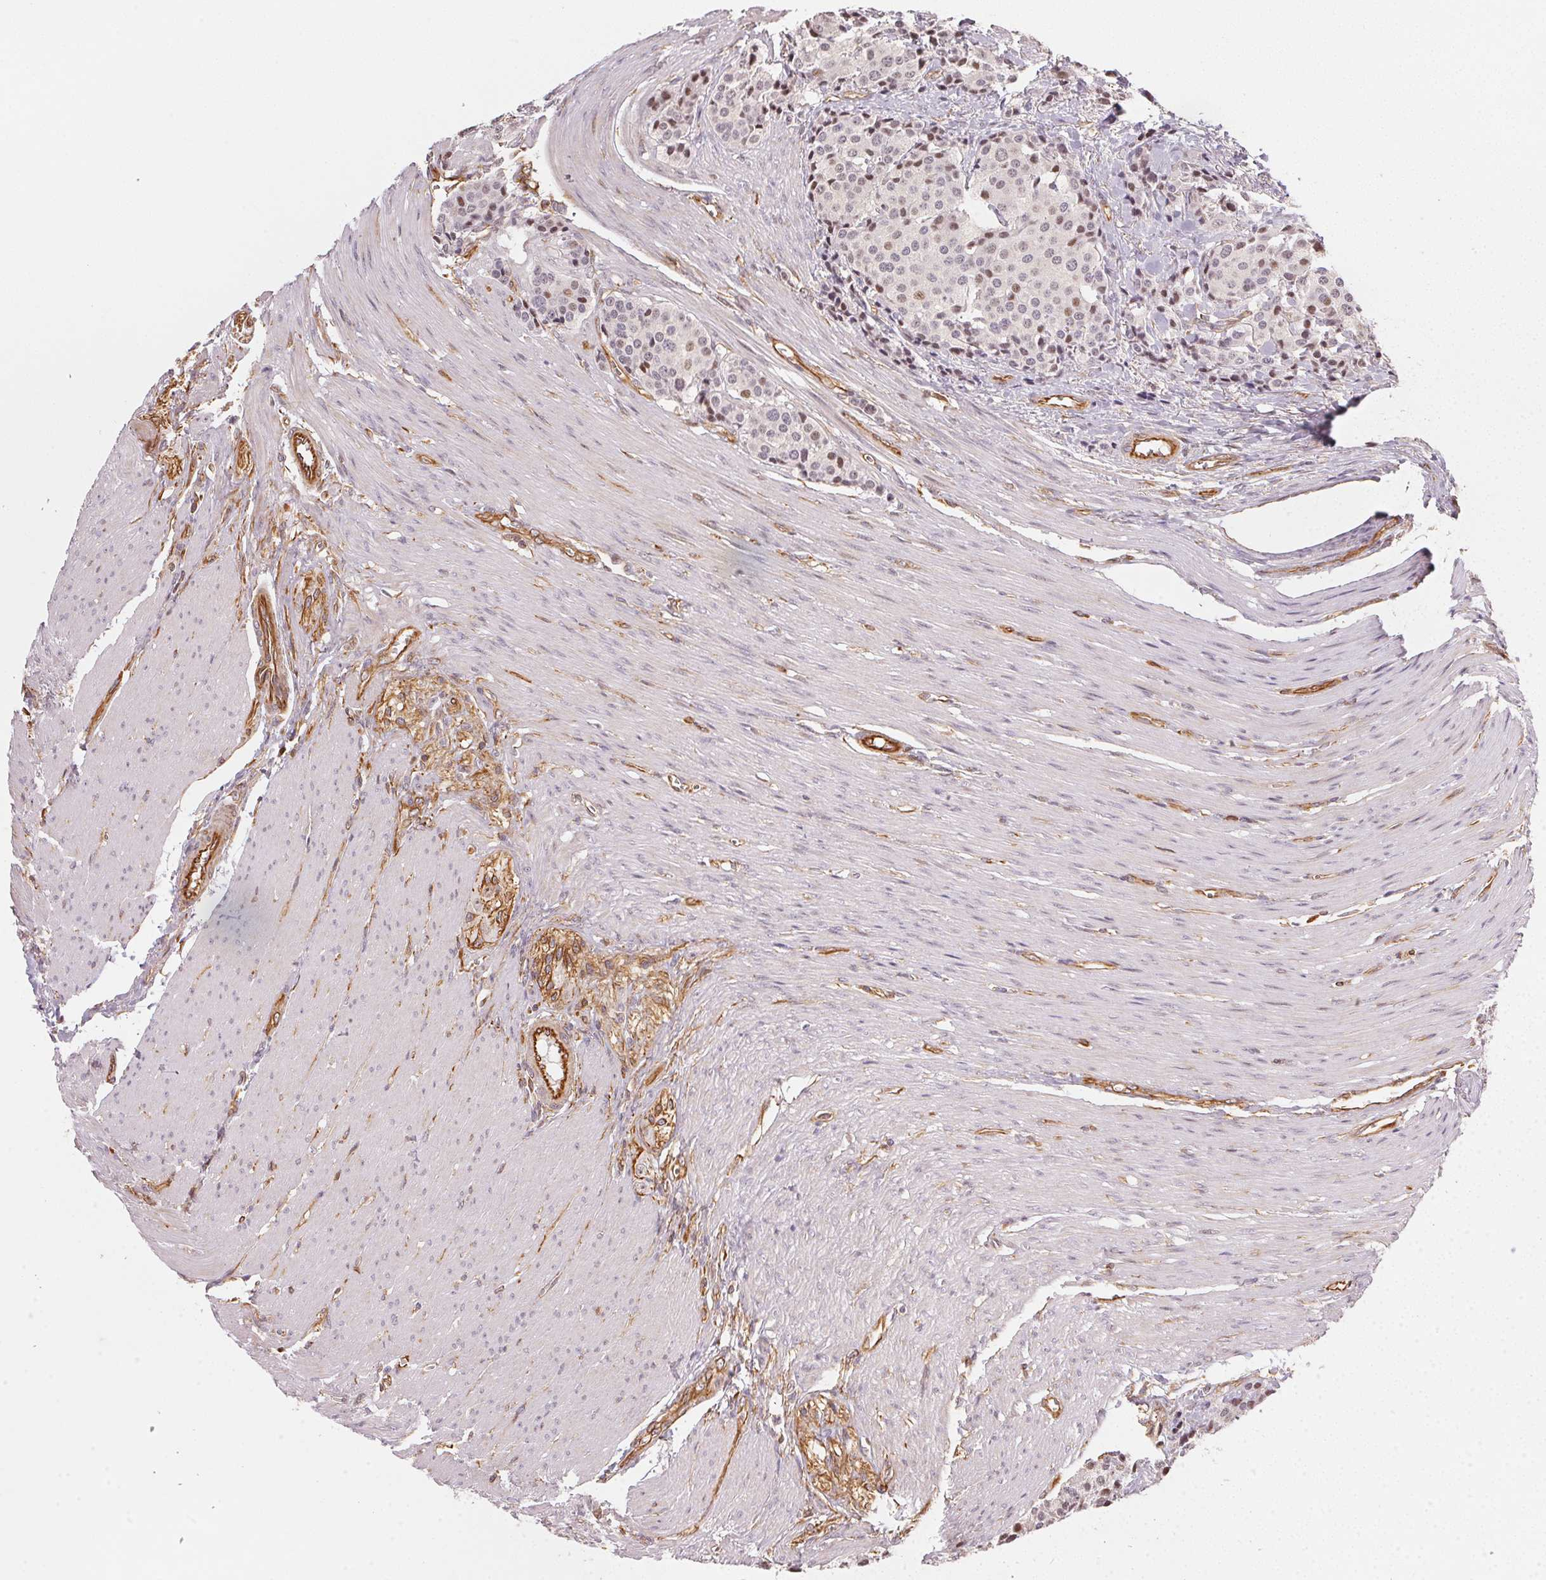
{"staining": {"intensity": "weak", "quantity": "25%-75%", "location": "nuclear"}, "tissue": "carcinoid", "cell_type": "Tumor cells", "image_type": "cancer", "snomed": [{"axis": "morphology", "description": "Carcinoid, malignant, NOS"}, {"axis": "topography", "description": "Small intestine"}], "caption": "IHC of carcinoid shows low levels of weak nuclear staining in about 25%-75% of tumor cells.", "gene": "FOXR2", "patient": {"sex": "male", "age": 73}}